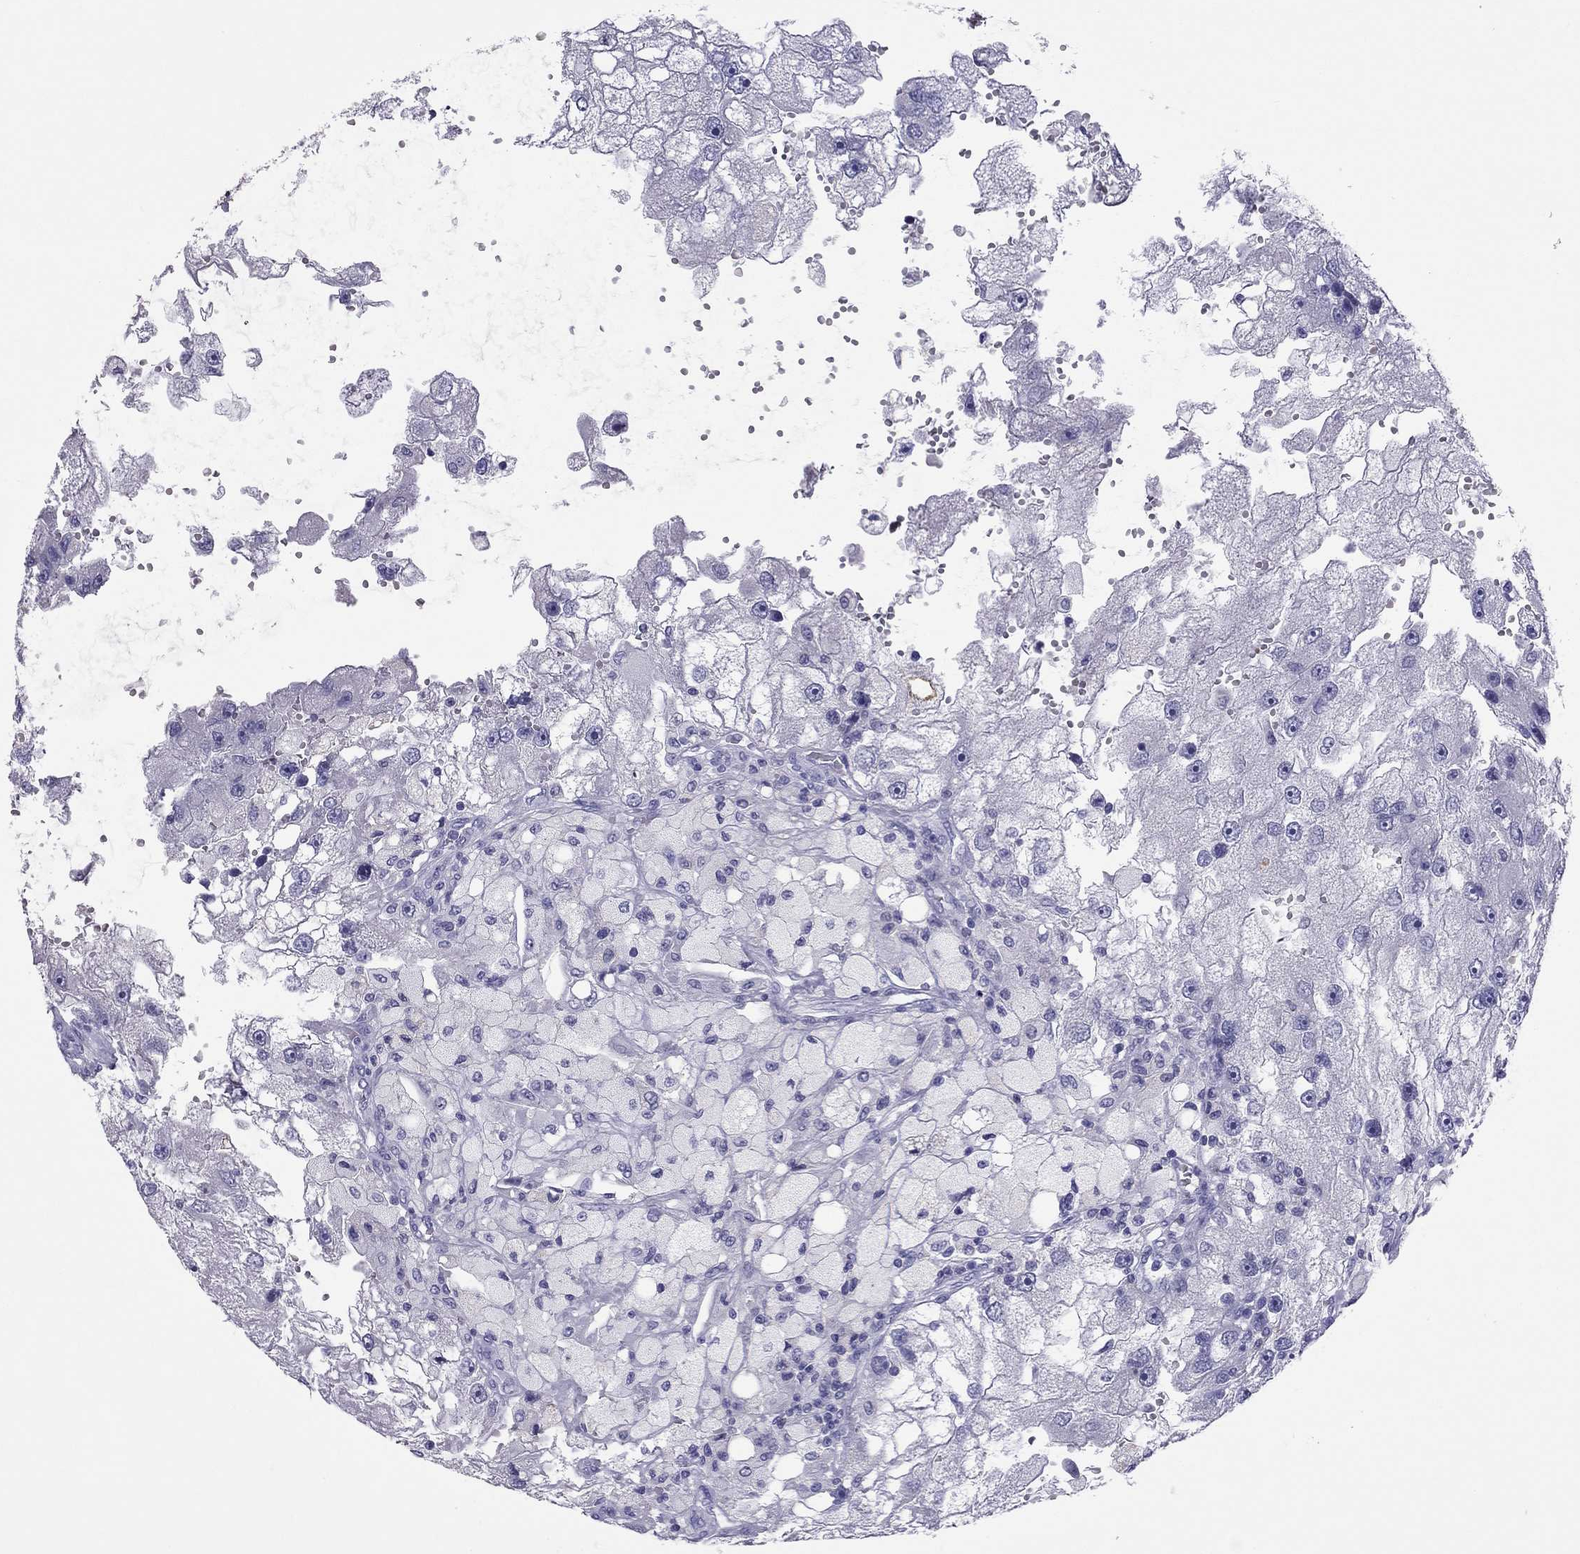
{"staining": {"intensity": "negative", "quantity": "none", "location": "none"}, "tissue": "renal cancer", "cell_type": "Tumor cells", "image_type": "cancer", "snomed": [{"axis": "morphology", "description": "Adenocarcinoma, NOS"}, {"axis": "topography", "description": "Kidney"}], "caption": "The immunohistochemistry (IHC) image has no significant staining in tumor cells of adenocarcinoma (renal) tissue.", "gene": "ODF4", "patient": {"sex": "male", "age": 63}}